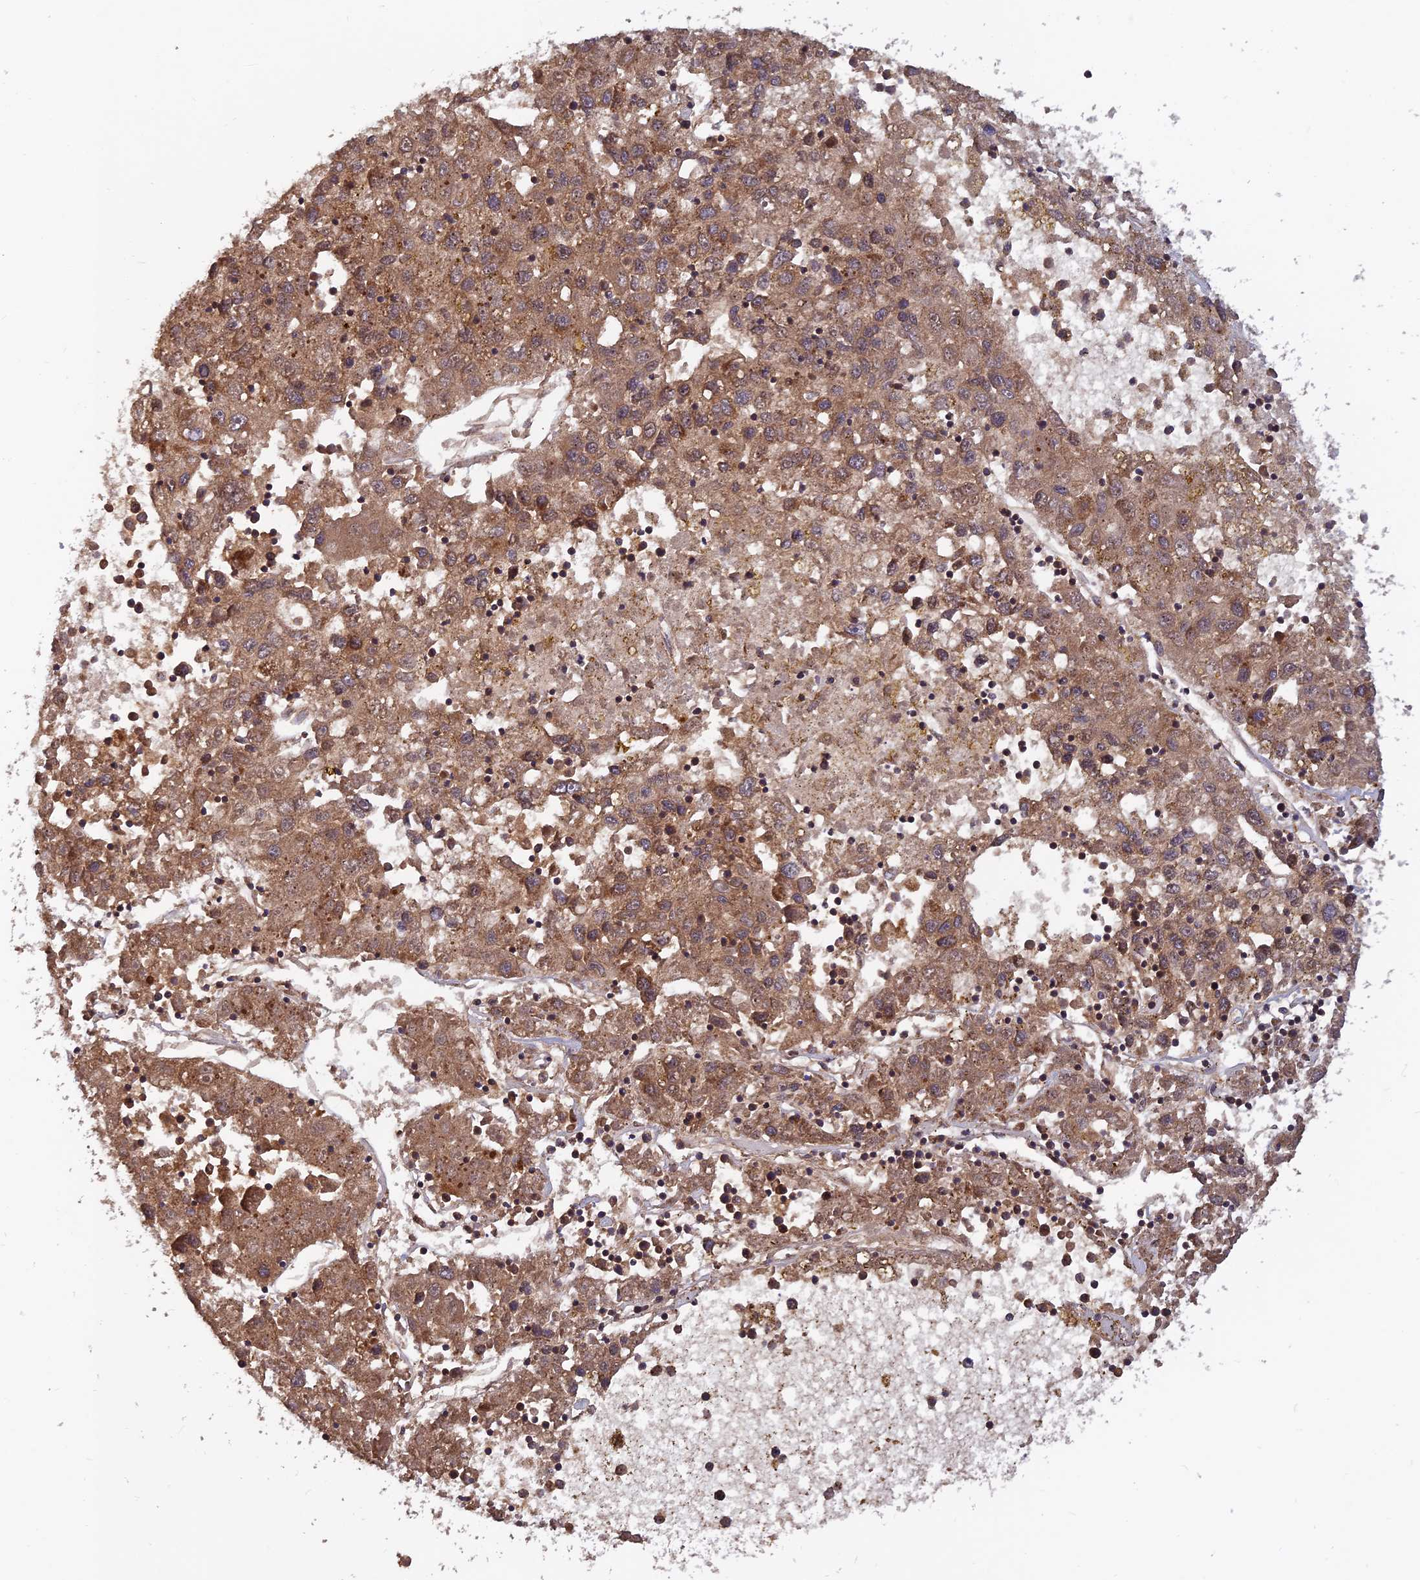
{"staining": {"intensity": "moderate", "quantity": ">75%", "location": "cytoplasmic/membranous"}, "tissue": "liver cancer", "cell_type": "Tumor cells", "image_type": "cancer", "snomed": [{"axis": "morphology", "description": "Carcinoma, Hepatocellular, NOS"}, {"axis": "topography", "description": "Liver"}], "caption": "Immunohistochemical staining of human liver cancer displays moderate cytoplasmic/membranous protein staining in approximately >75% of tumor cells.", "gene": "RELCH", "patient": {"sex": "male", "age": 49}}